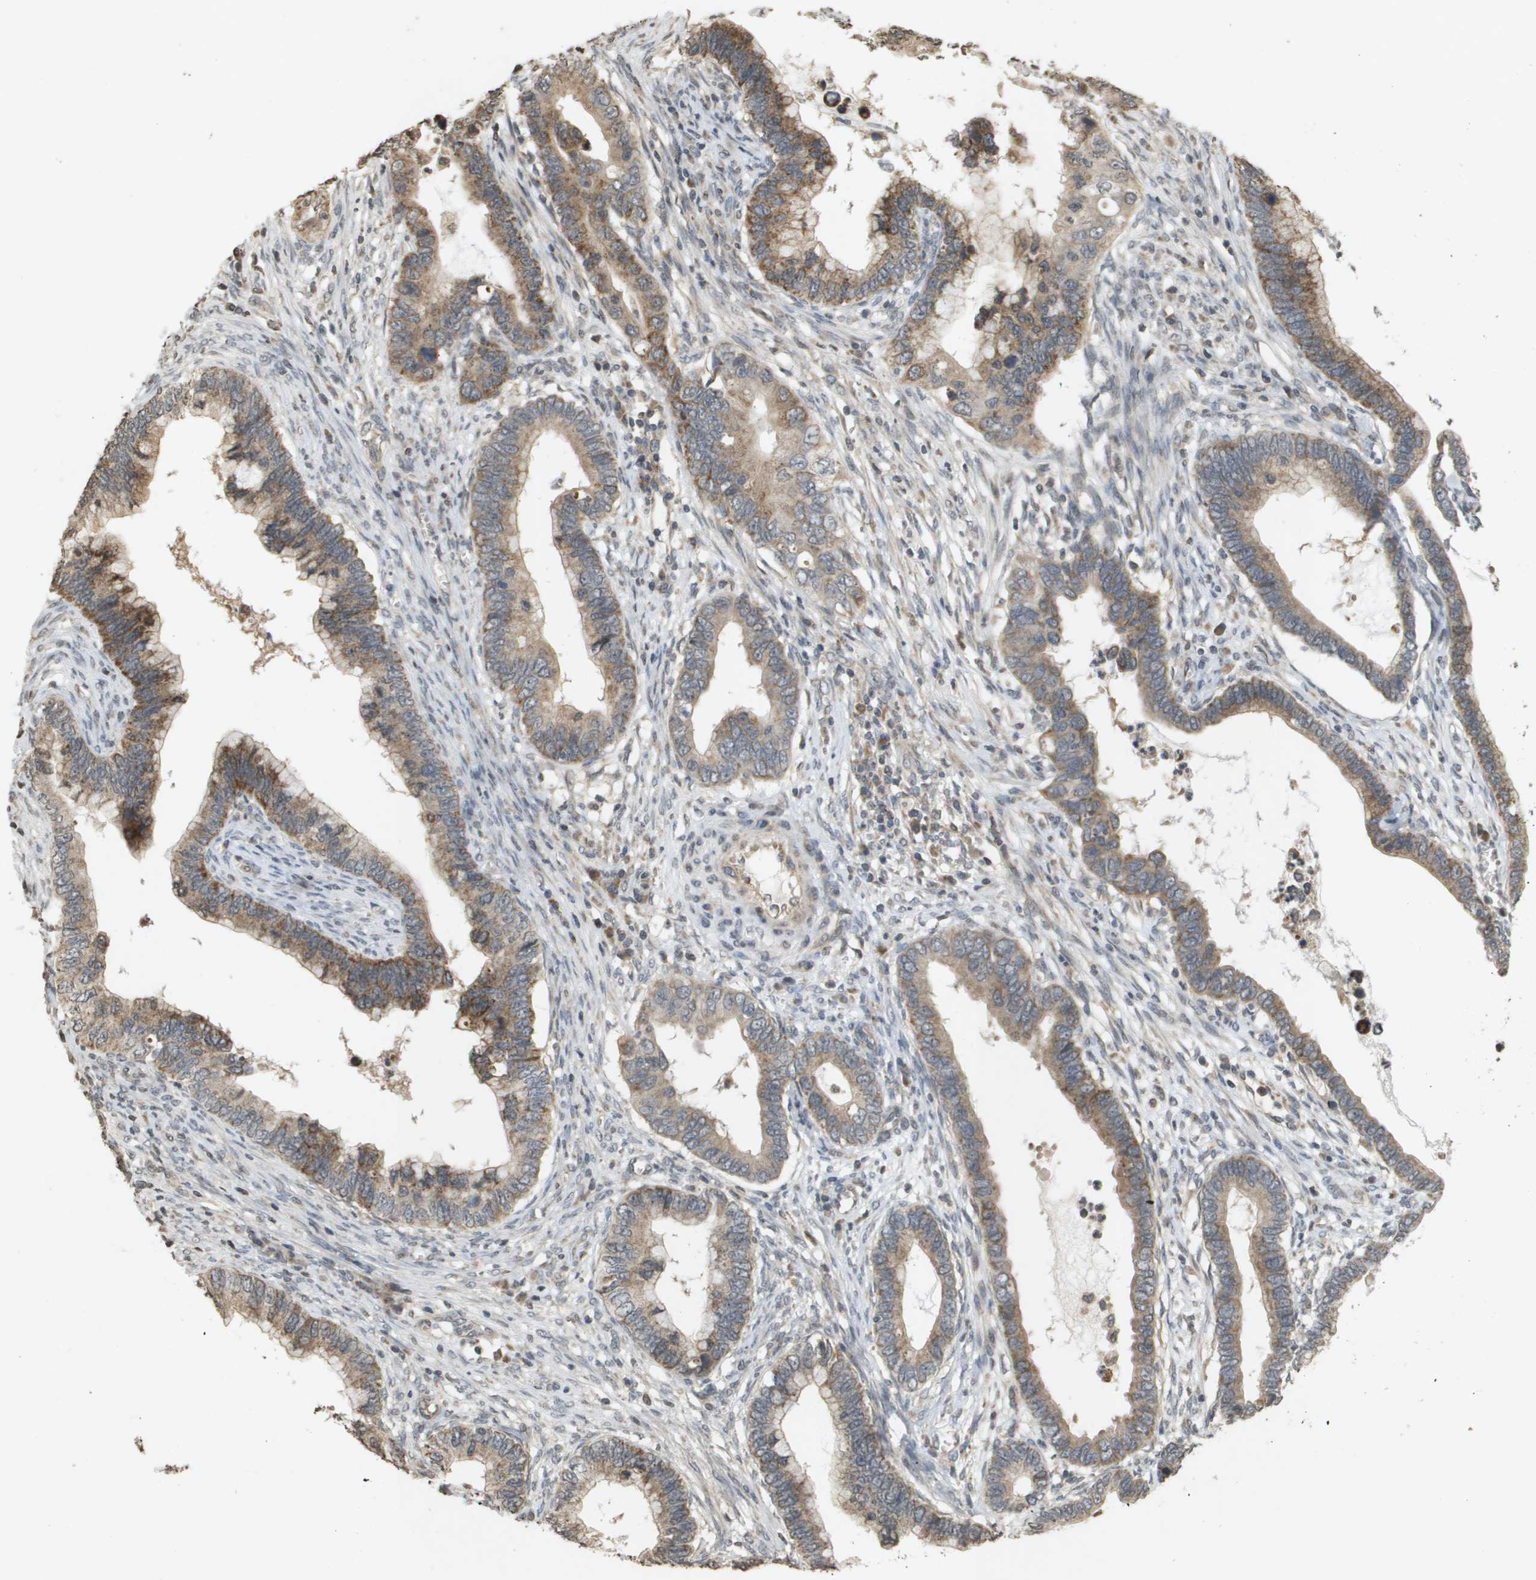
{"staining": {"intensity": "moderate", "quantity": ">75%", "location": "cytoplasmic/membranous"}, "tissue": "cervical cancer", "cell_type": "Tumor cells", "image_type": "cancer", "snomed": [{"axis": "morphology", "description": "Adenocarcinoma, NOS"}, {"axis": "topography", "description": "Cervix"}], "caption": "A histopathology image showing moderate cytoplasmic/membranous staining in about >75% of tumor cells in adenocarcinoma (cervical), as visualized by brown immunohistochemical staining.", "gene": "RAB21", "patient": {"sex": "female", "age": 44}}